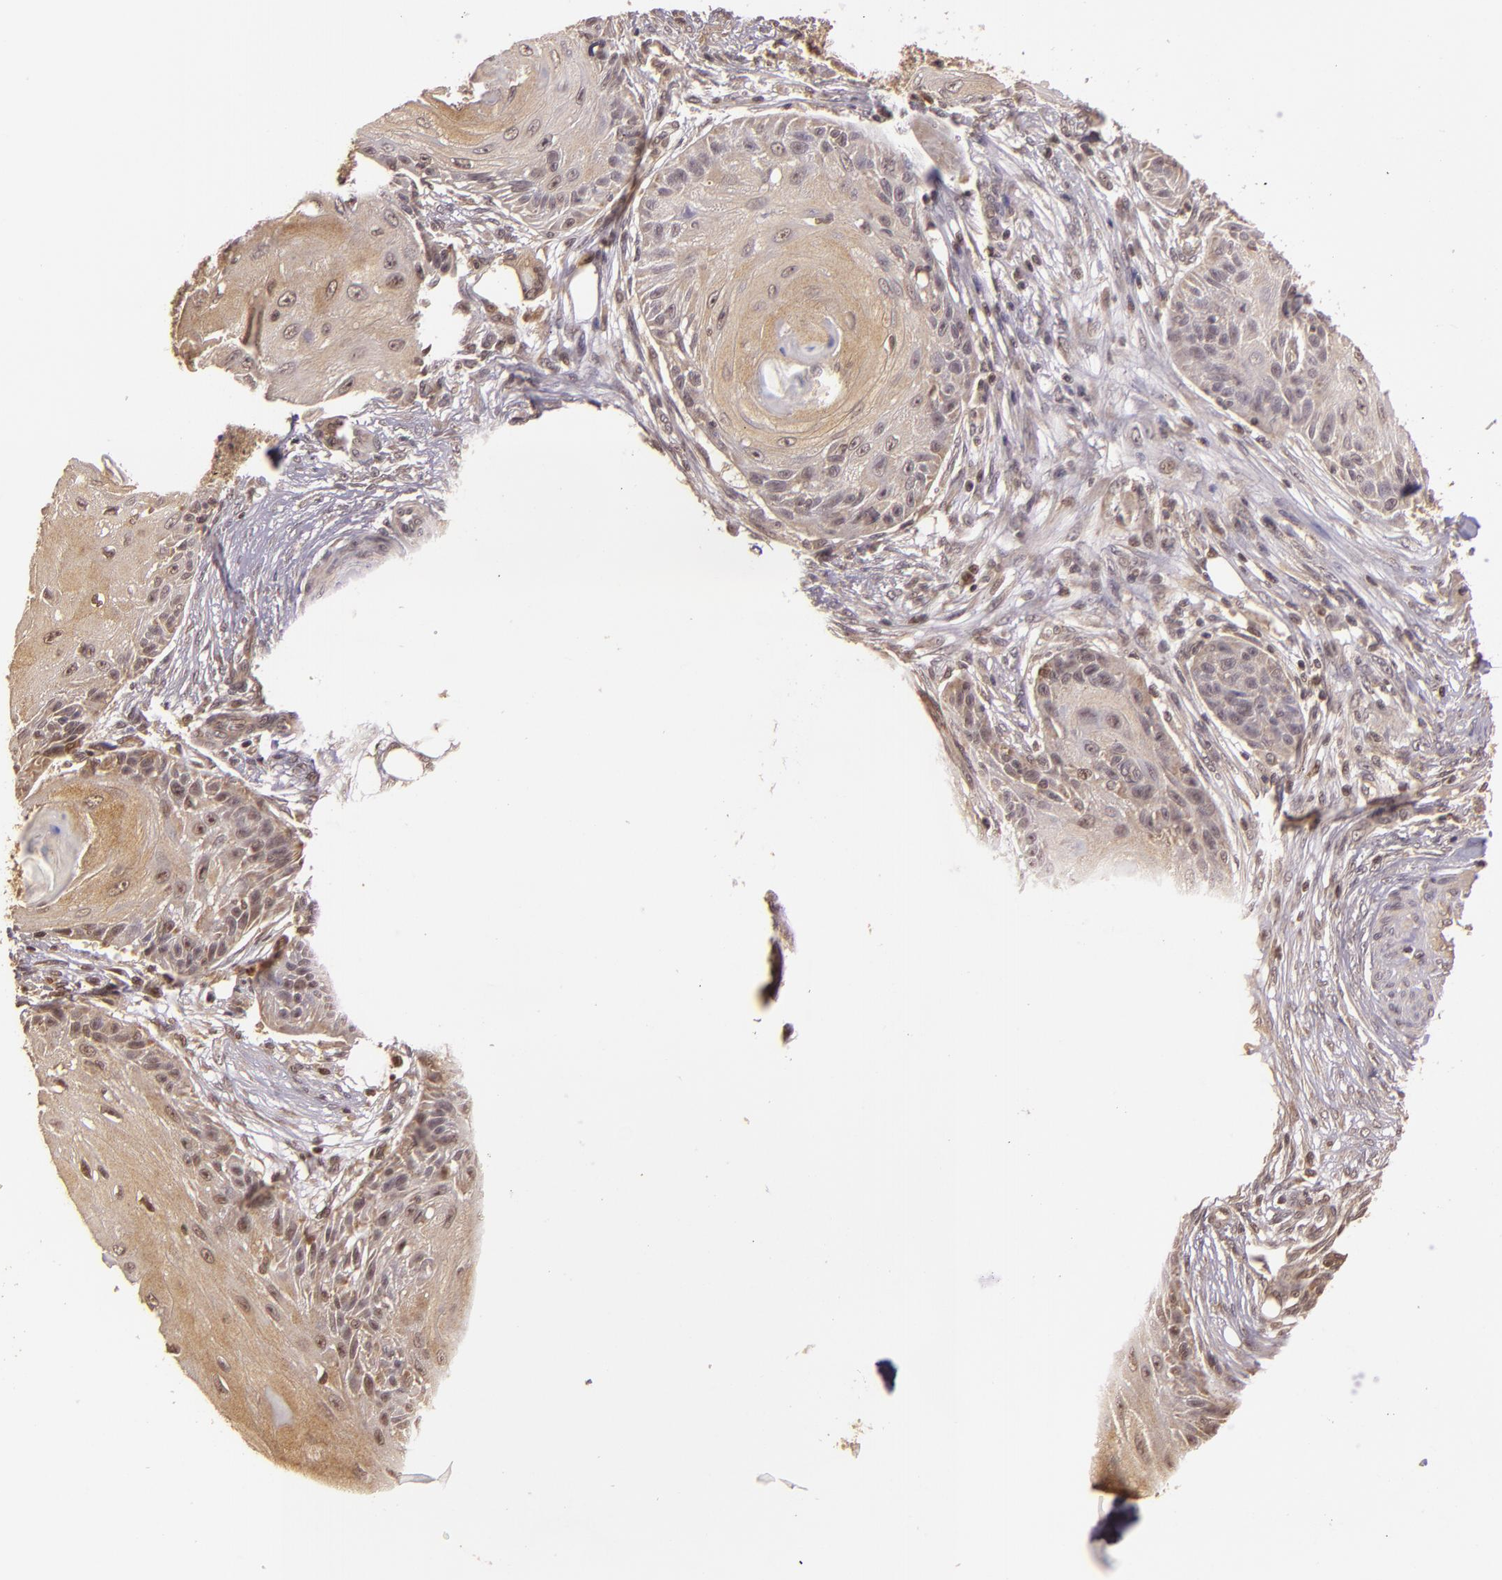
{"staining": {"intensity": "moderate", "quantity": ">75%", "location": "cytoplasmic/membranous"}, "tissue": "skin cancer", "cell_type": "Tumor cells", "image_type": "cancer", "snomed": [{"axis": "morphology", "description": "Squamous cell carcinoma, NOS"}, {"axis": "topography", "description": "Skin"}], "caption": "Skin cancer stained with immunohistochemistry shows moderate cytoplasmic/membranous positivity in approximately >75% of tumor cells.", "gene": "TXNRD2", "patient": {"sex": "female", "age": 88}}